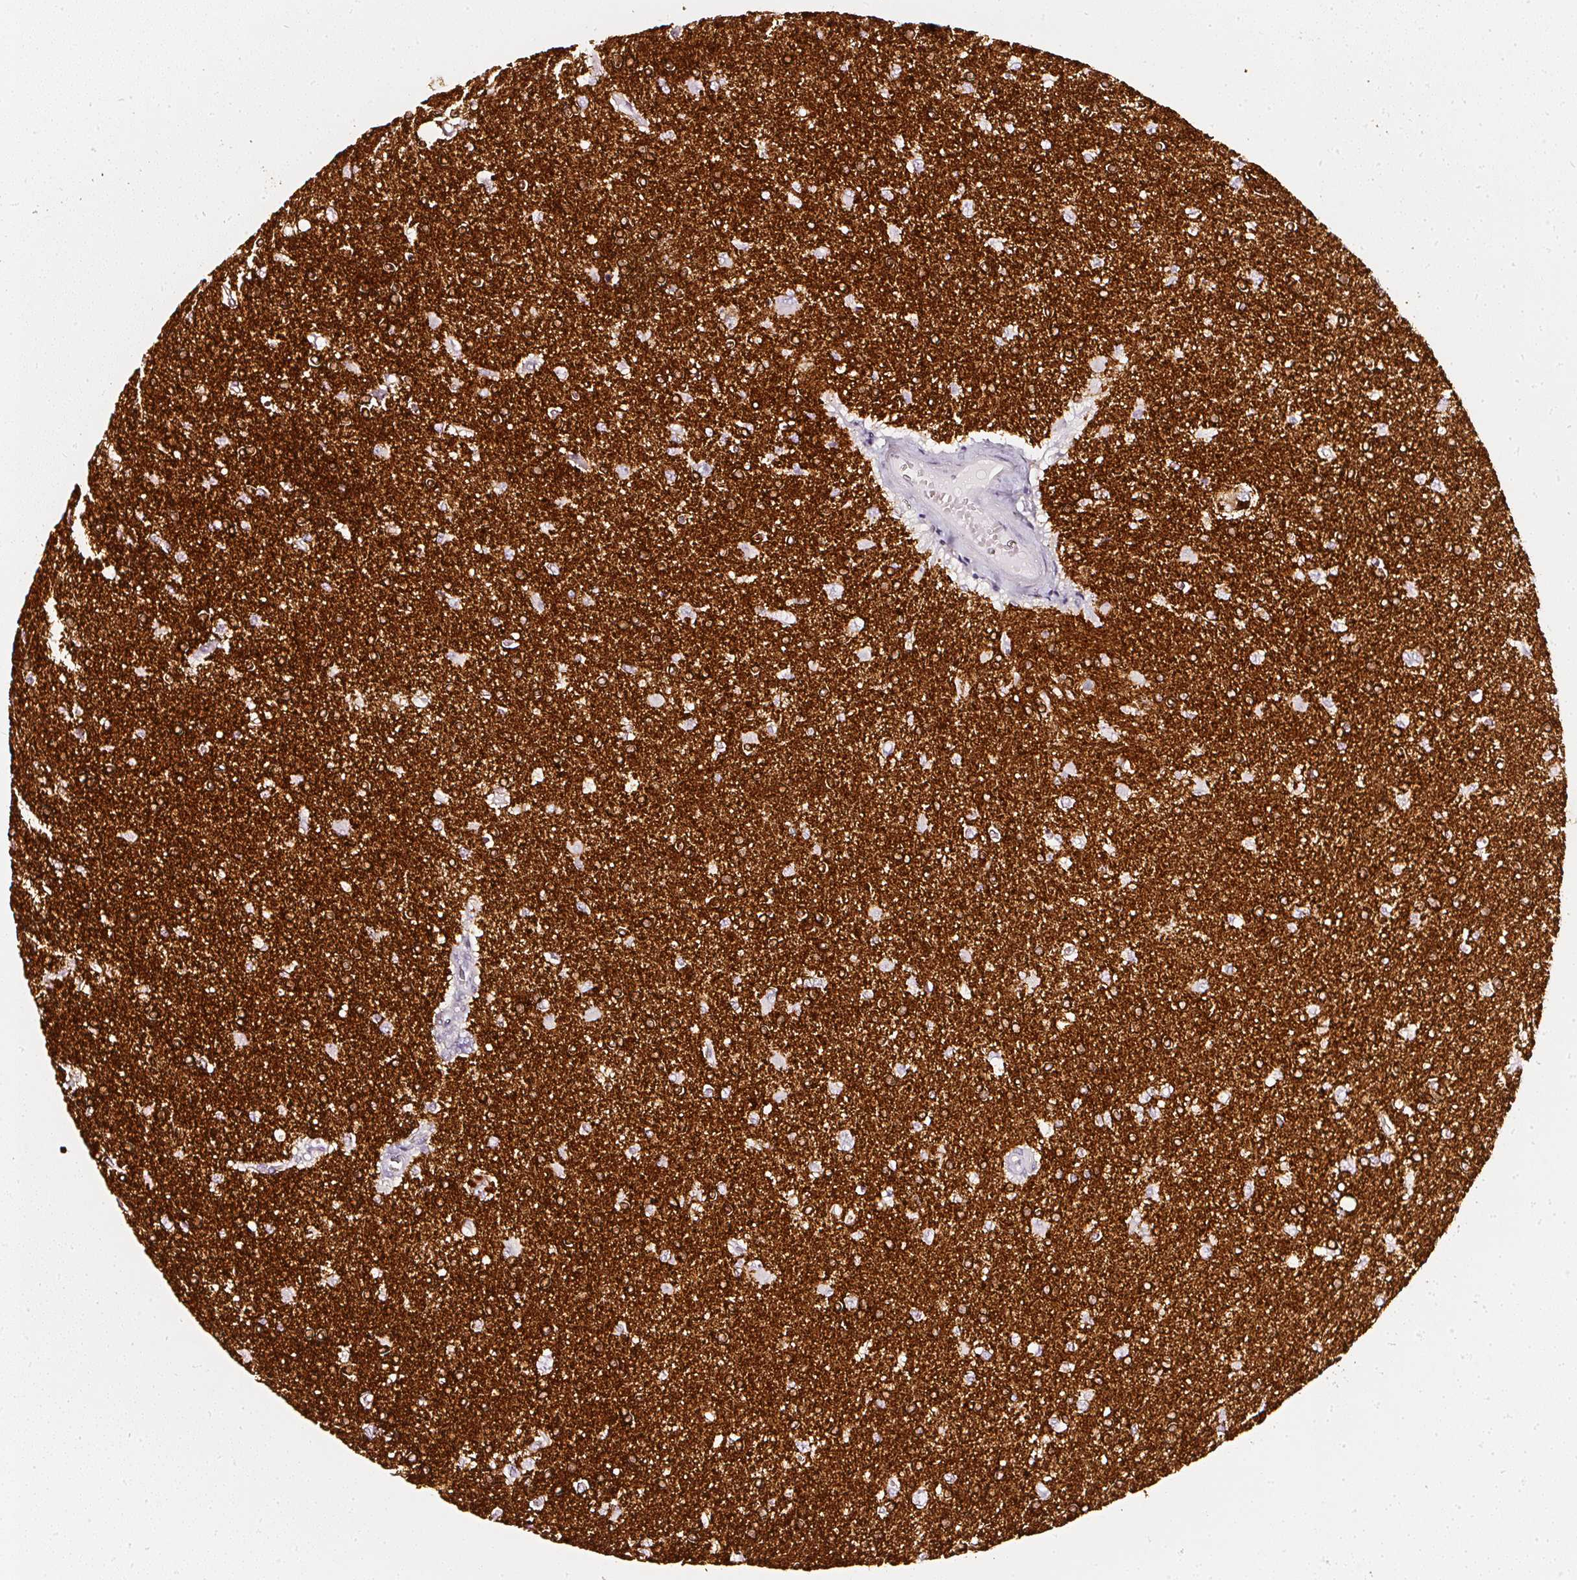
{"staining": {"intensity": "strong", "quantity": "25%-75%", "location": "cytoplasmic/membranous"}, "tissue": "glioma", "cell_type": "Tumor cells", "image_type": "cancer", "snomed": [{"axis": "morphology", "description": "Glioma, malignant, High grade"}, {"axis": "topography", "description": "Brain"}], "caption": "High-power microscopy captured an immunohistochemistry image of glioma, revealing strong cytoplasmic/membranous positivity in about 25%-75% of tumor cells. The staining was performed using DAB, with brown indicating positive protein expression. Nuclei are stained blue with hematoxylin.", "gene": "CNP", "patient": {"sex": "male", "age": 67}}